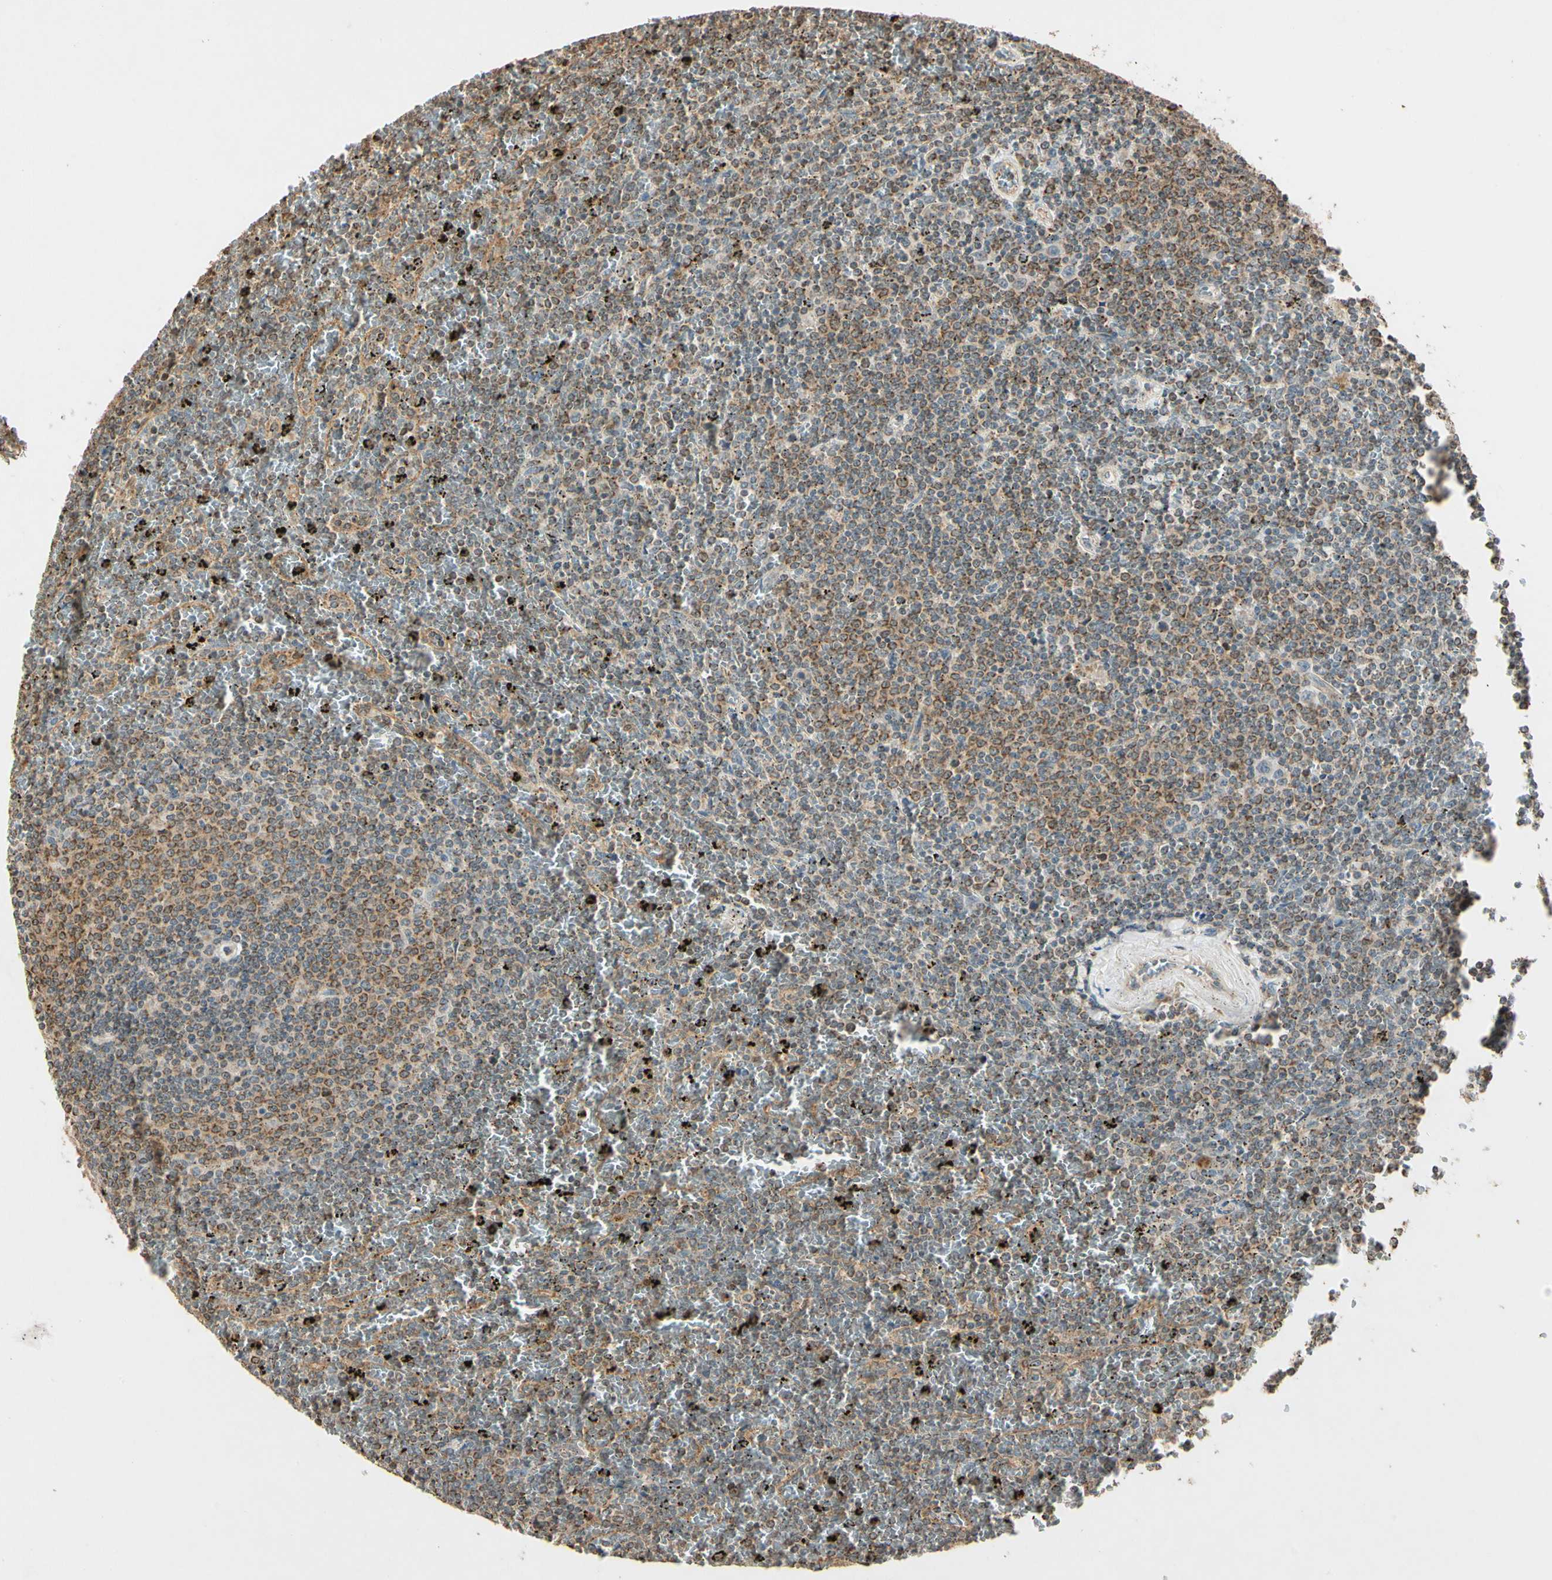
{"staining": {"intensity": "weak", "quantity": ">75%", "location": "cytoplasmic/membranous"}, "tissue": "lymphoma", "cell_type": "Tumor cells", "image_type": "cancer", "snomed": [{"axis": "morphology", "description": "Malignant lymphoma, non-Hodgkin's type, Low grade"}, {"axis": "topography", "description": "Spleen"}], "caption": "Low-grade malignant lymphoma, non-Hodgkin's type stained with DAB (3,3'-diaminobenzidine) IHC shows low levels of weak cytoplasmic/membranous staining in about >75% of tumor cells.", "gene": "PRDX5", "patient": {"sex": "female", "age": 77}}